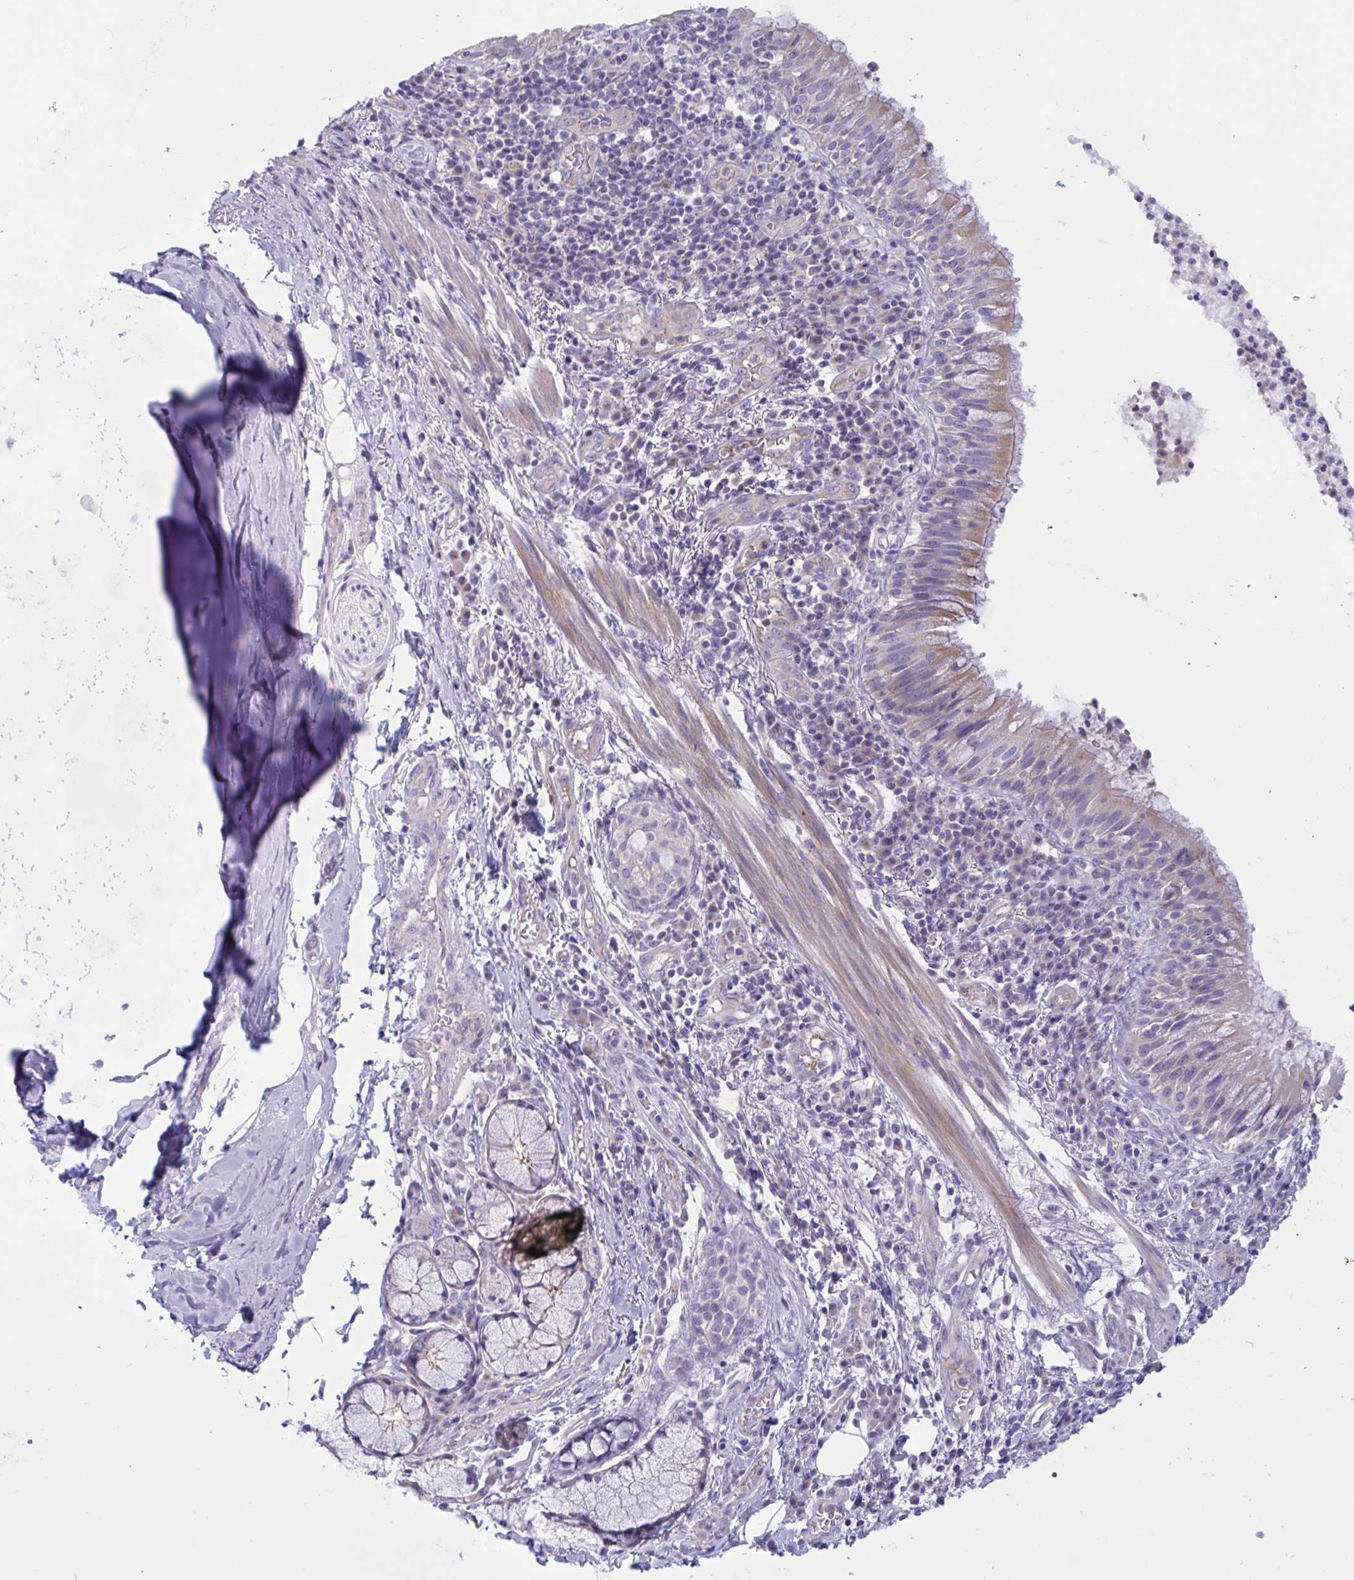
{"staining": {"intensity": "weak", "quantity": "25%-75%", "location": "cytoplasmic/membranous"}, "tissue": "bronchus", "cell_type": "Respiratory epithelial cells", "image_type": "normal", "snomed": [{"axis": "morphology", "description": "Normal tissue, NOS"}, {"axis": "topography", "description": "Cartilage tissue"}, {"axis": "topography", "description": "Bronchus"}], "caption": "Weak cytoplasmic/membranous protein staining is seen in about 25%-75% of respiratory epithelial cells in bronchus. The staining is performed using DAB (3,3'-diaminobenzidine) brown chromogen to label protein expression. The nuclei are counter-stained blue using hematoxylin.", "gene": "OXLD1", "patient": {"sex": "male", "age": 56}}